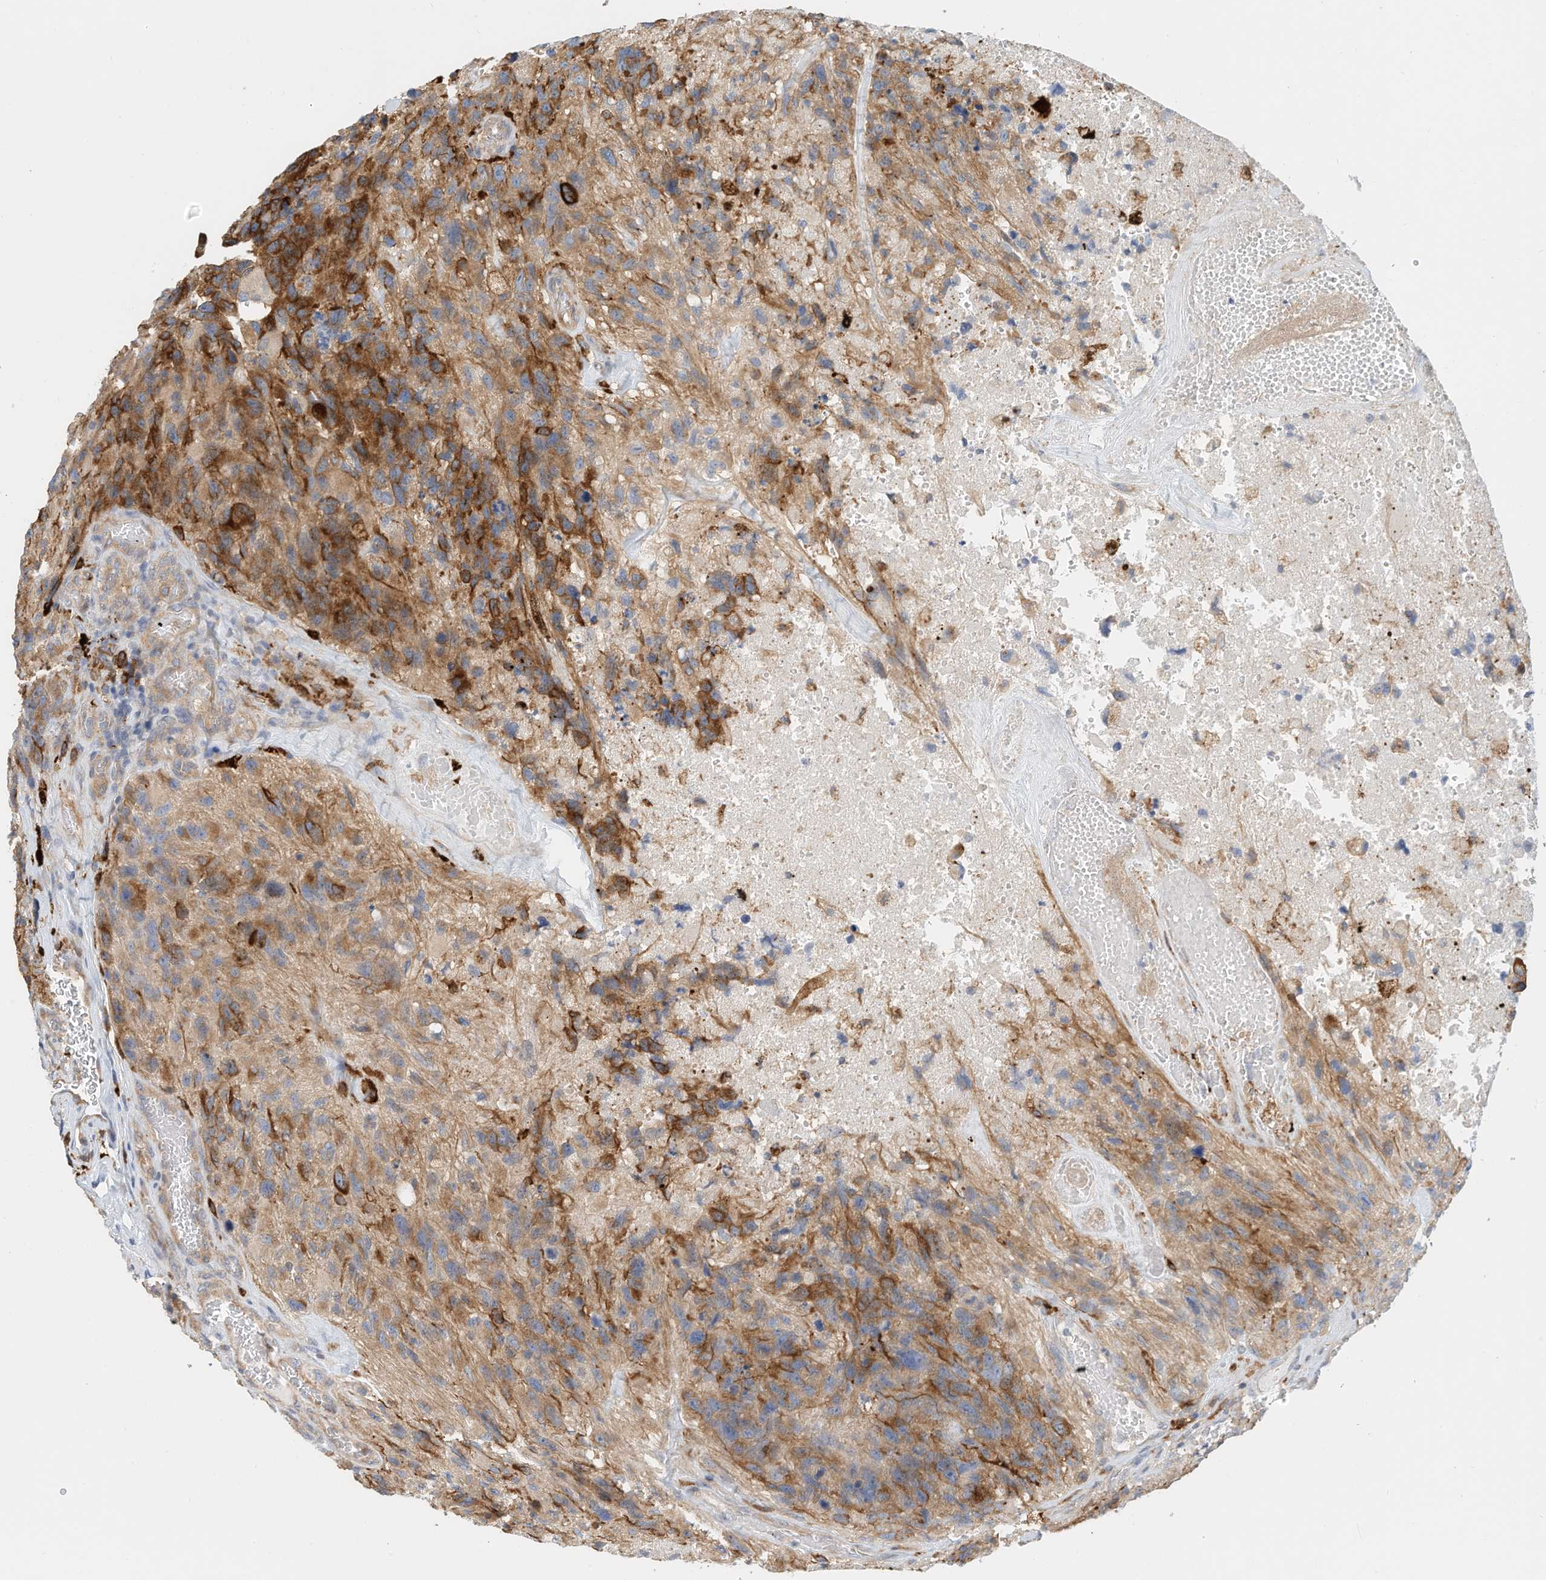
{"staining": {"intensity": "moderate", "quantity": "25%-75%", "location": "cytoplasmic/membranous"}, "tissue": "glioma", "cell_type": "Tumor cells", "image_type": "cancer", "snomed": [{"axis": "morphology", "description": "Glioma, malignant, High grade"}, {"axis": "topography", "description": "Brain"}], "caption": "DAB immunohistochemical staining of human glioma displays moderate cytoplasmic/membranous protein expression in approximately 25%-75% of tumor cells.", "gene": "MICAL1", "patient": {"sex": "male", "age": 69}}